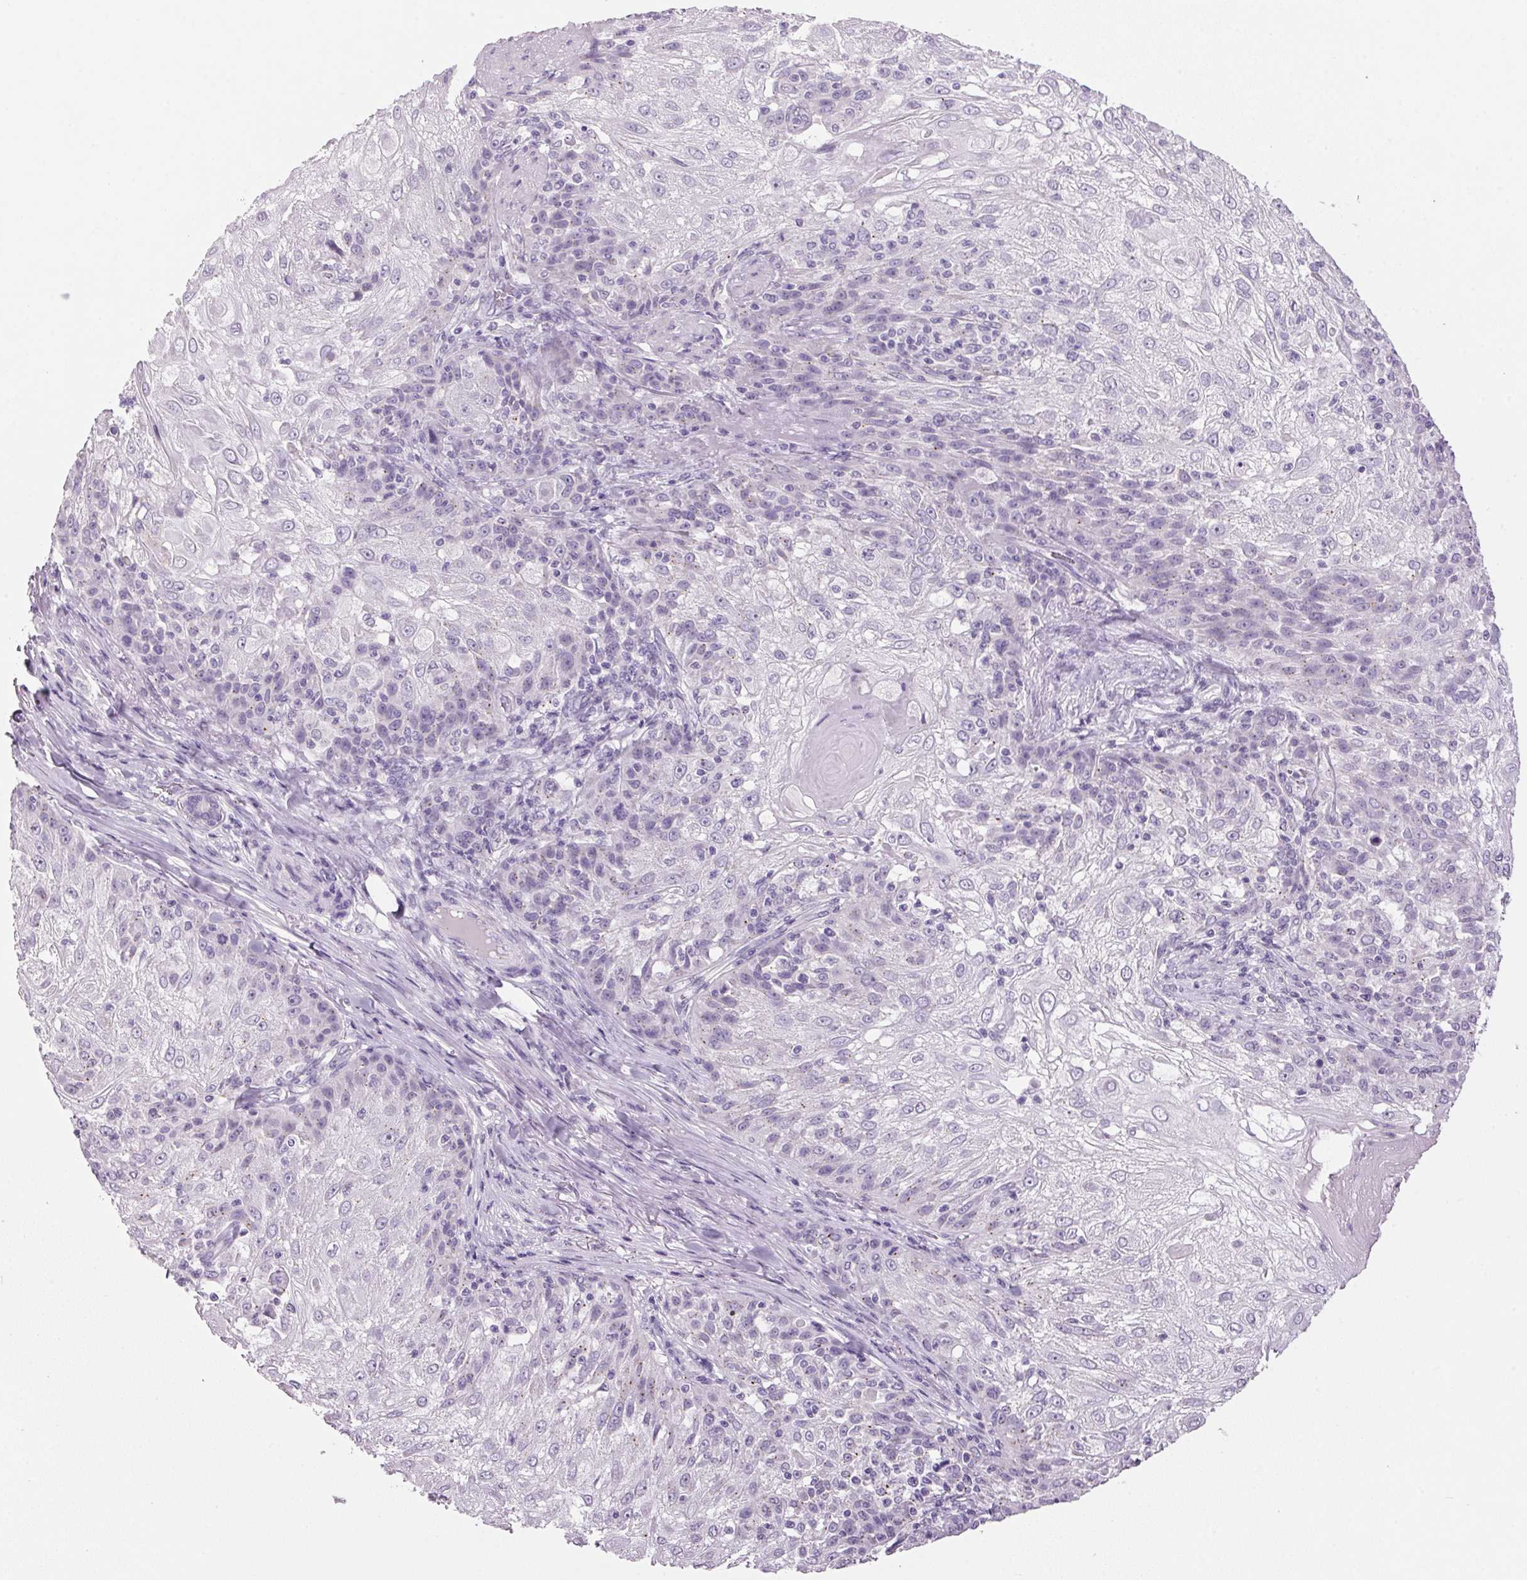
{"staining": {"intensity": "negative", "quantity": "none", "location": "none"}, "tissue": "skin cancer", "cell_type": "Tumor cells", "image_type": "cancer", "snomed": [{"axis": "morphology", "description": "Normal tissue, NOS"}, {"axis": "morphology", "description": "Squamous cell carcinoma, NOS"}, {"axis": "topography", "description": "Skin"}], "caption": "Tumor cells are negative for protein expression in human skin cancer (squamous cell carcinoma).", "gene": "PPP1R1A", "patient": {"sex": "female", "age": 83}}